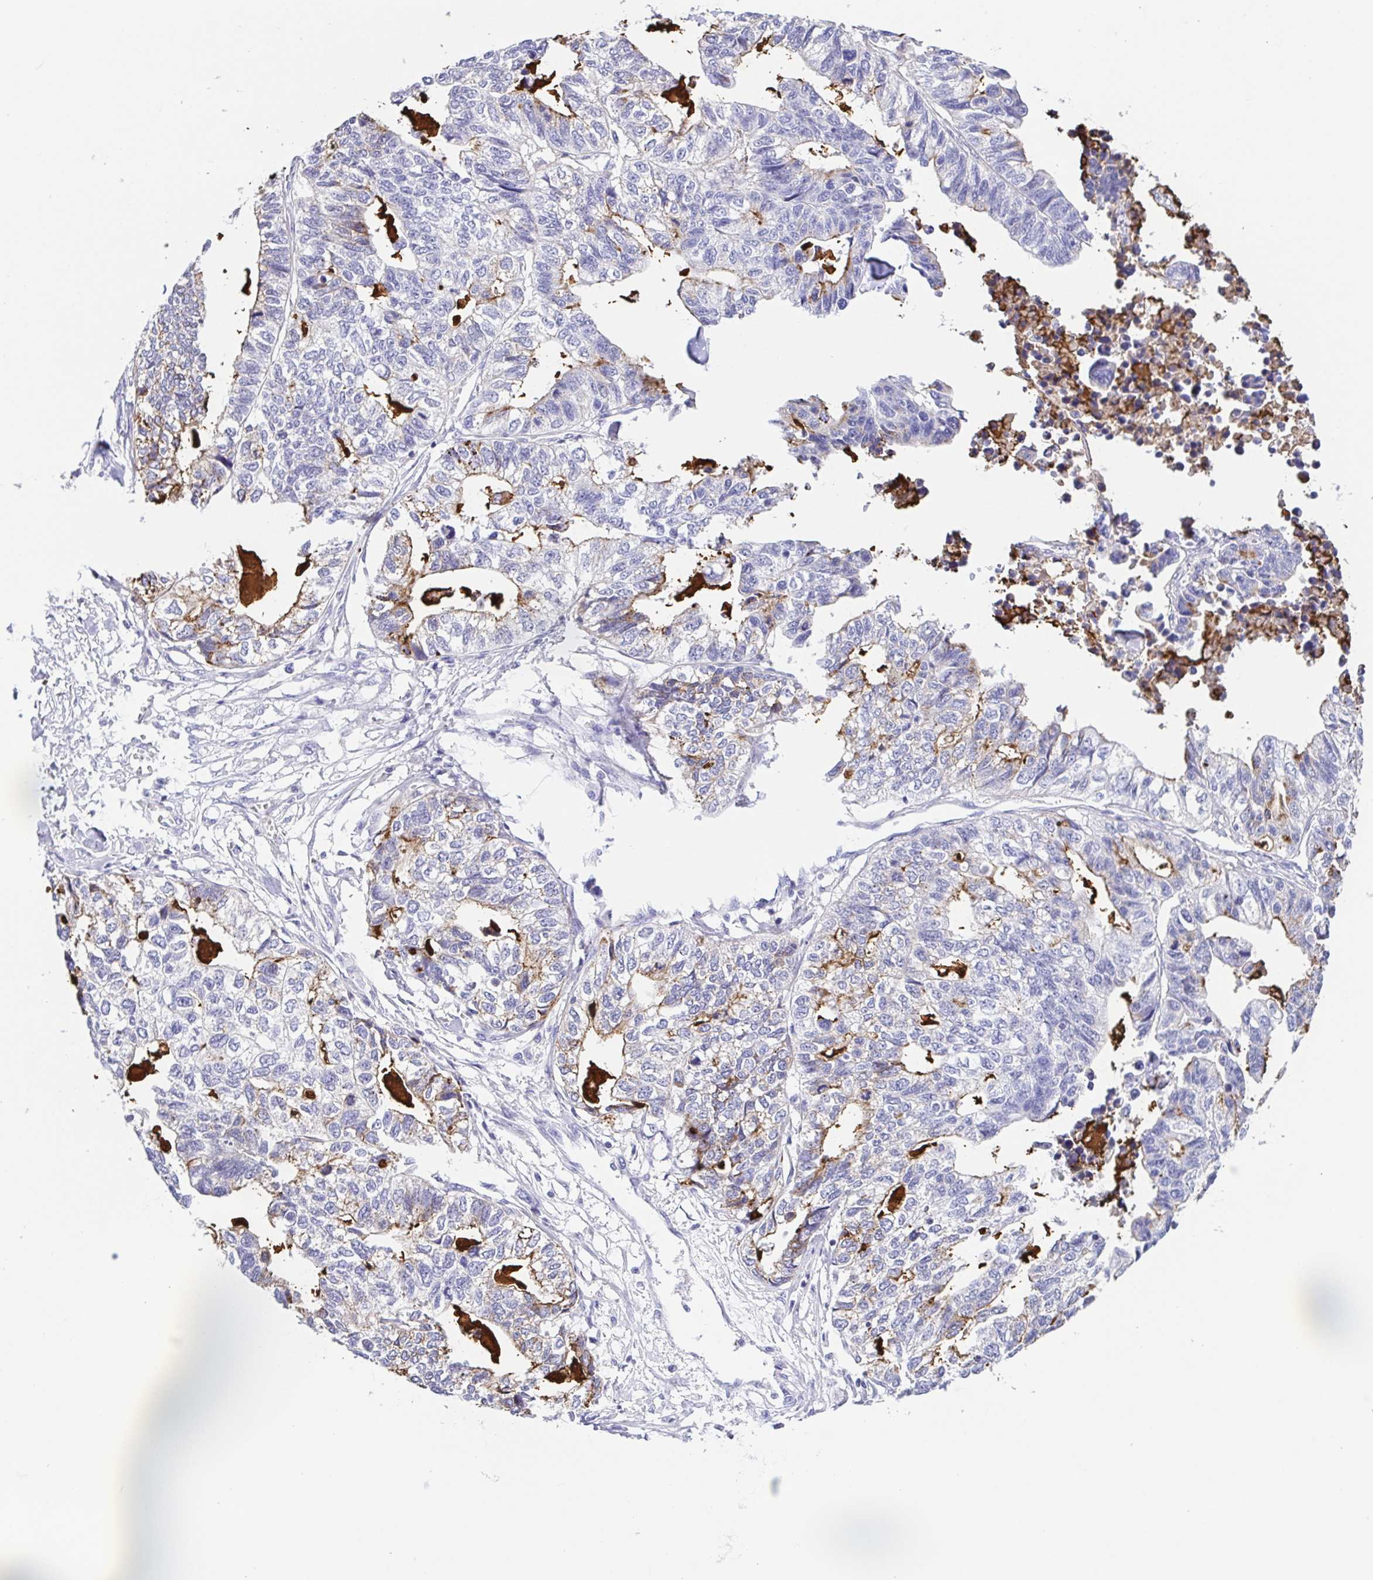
{"staining": {"intensity": "strong", "quantity": "<25%", "location": "cytoplasmic/membranous"}, "tissue": "stomach cancer", "cell_type": "Tumor cells", "image_type": "cancer", "snomed": [{"axis": "morphology", "description": "Adenocarcinoma, NOS"}, {"axis": "topography", "description": "Stomach, upper"}], "caption": "Immunohistochemical staining of stomach cancer (adenocarcinoma) shows strong cytoplasmic/membranous protein staining in about <25% of tumor cells. The staining was performed using DAB (3,3'-diaminobenzidine) to visualize the protein expression in brown, while the nuclei were stained in blue with hematoxylin (Magnification: 20x).", "gene": "ARPP21", "patient": {"sex": "female", "age": 67}}